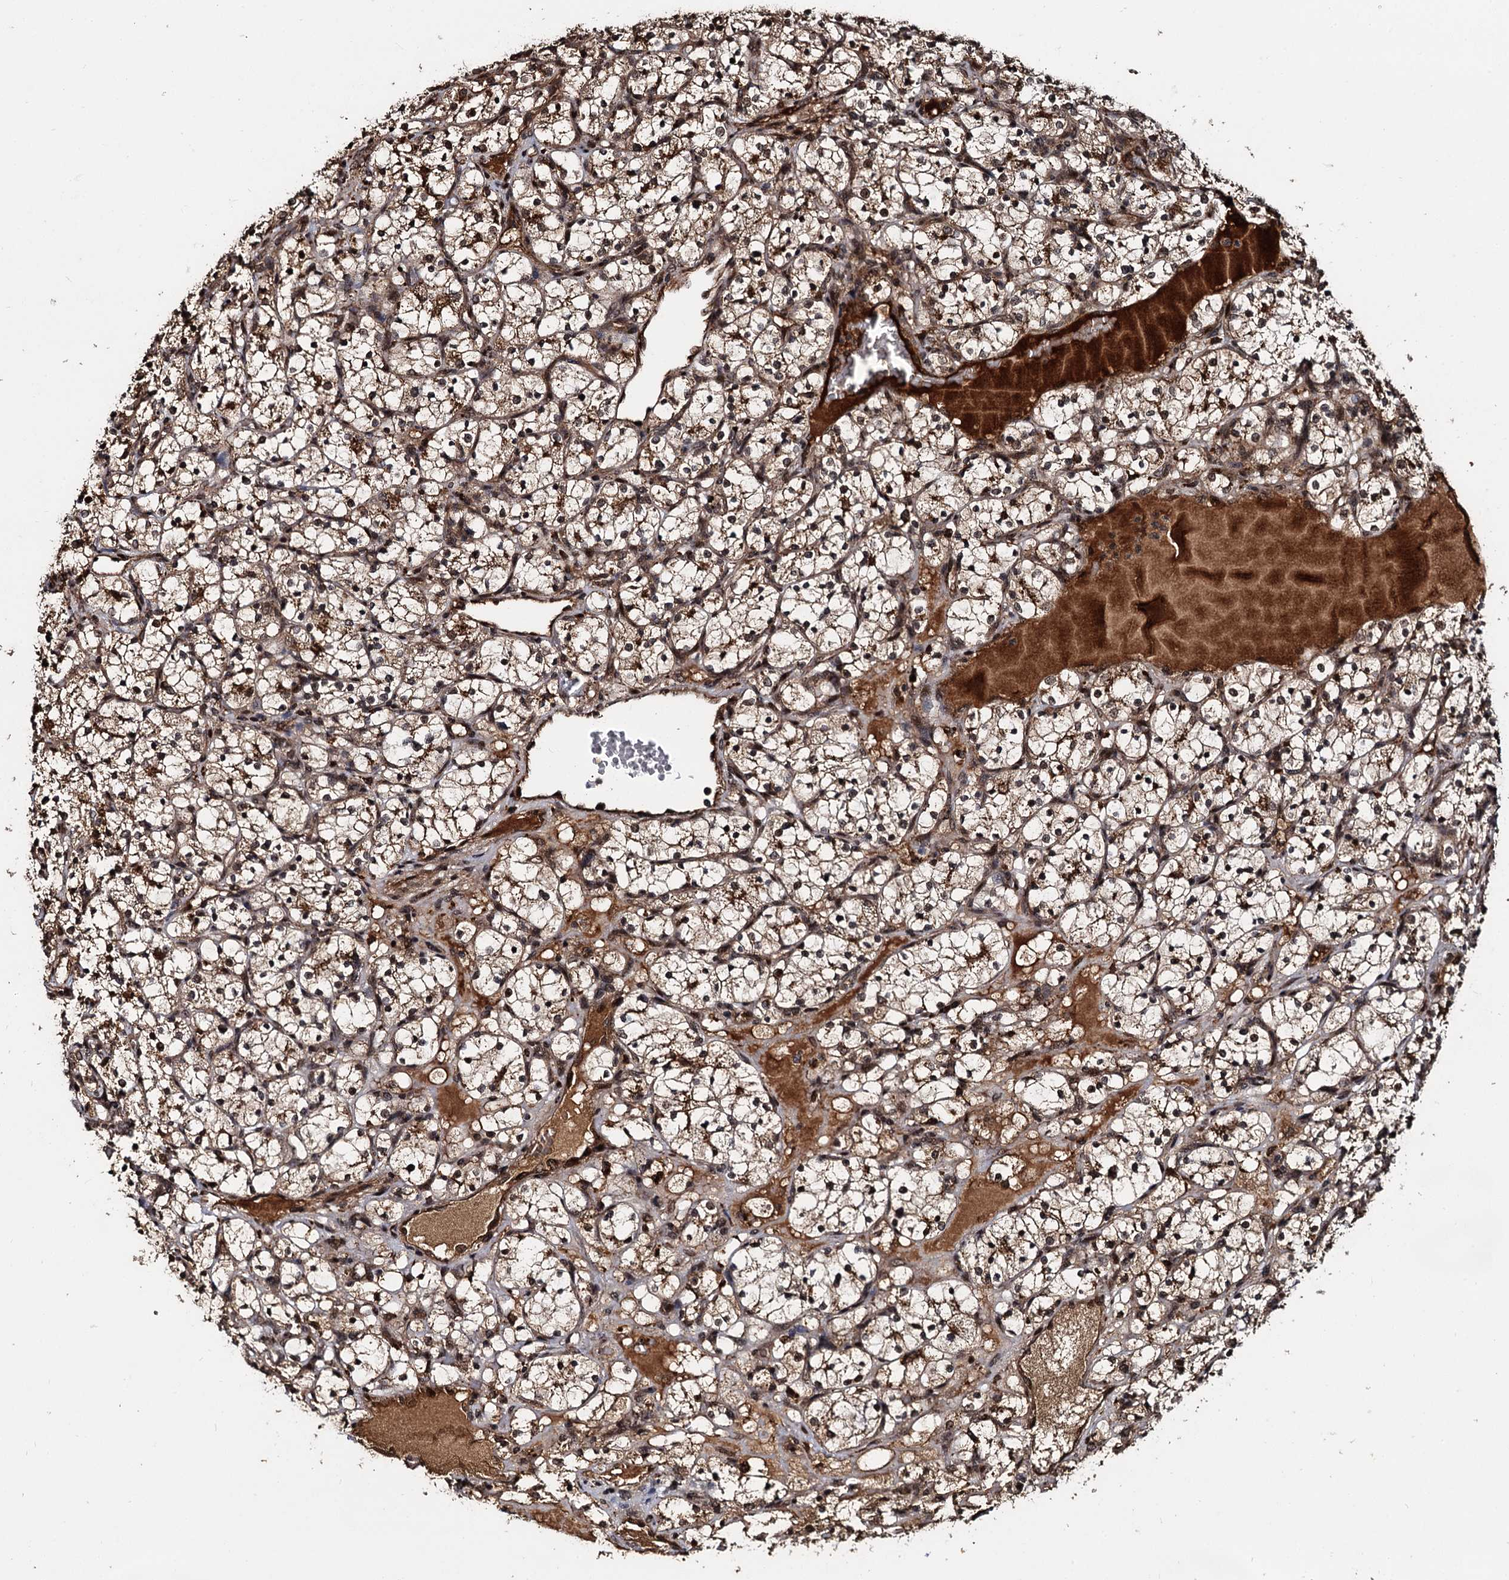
{"staining": {"intensity": "moderate", "quantity": "25%-75%", "location": "cytoplasmic/membranous"}, "tissue": "renal cancer", "cell_type": "Tumor cells", "image_type": "cancer", "snomed": [{"axis": "morphology", "description": "Adenocarcinoma, NOS"}, {"axis": "topography", "description": "Kidney"}], "caption": "Renal cancer (adenocarcinoma) stained for a protein (brown) exhibits moderate cytoplasmic/membranous positive positivity in approximately 25%-75% of tumor cells.", "gene": "CEP192", "patient": {"sex": "female", "age": 69}}